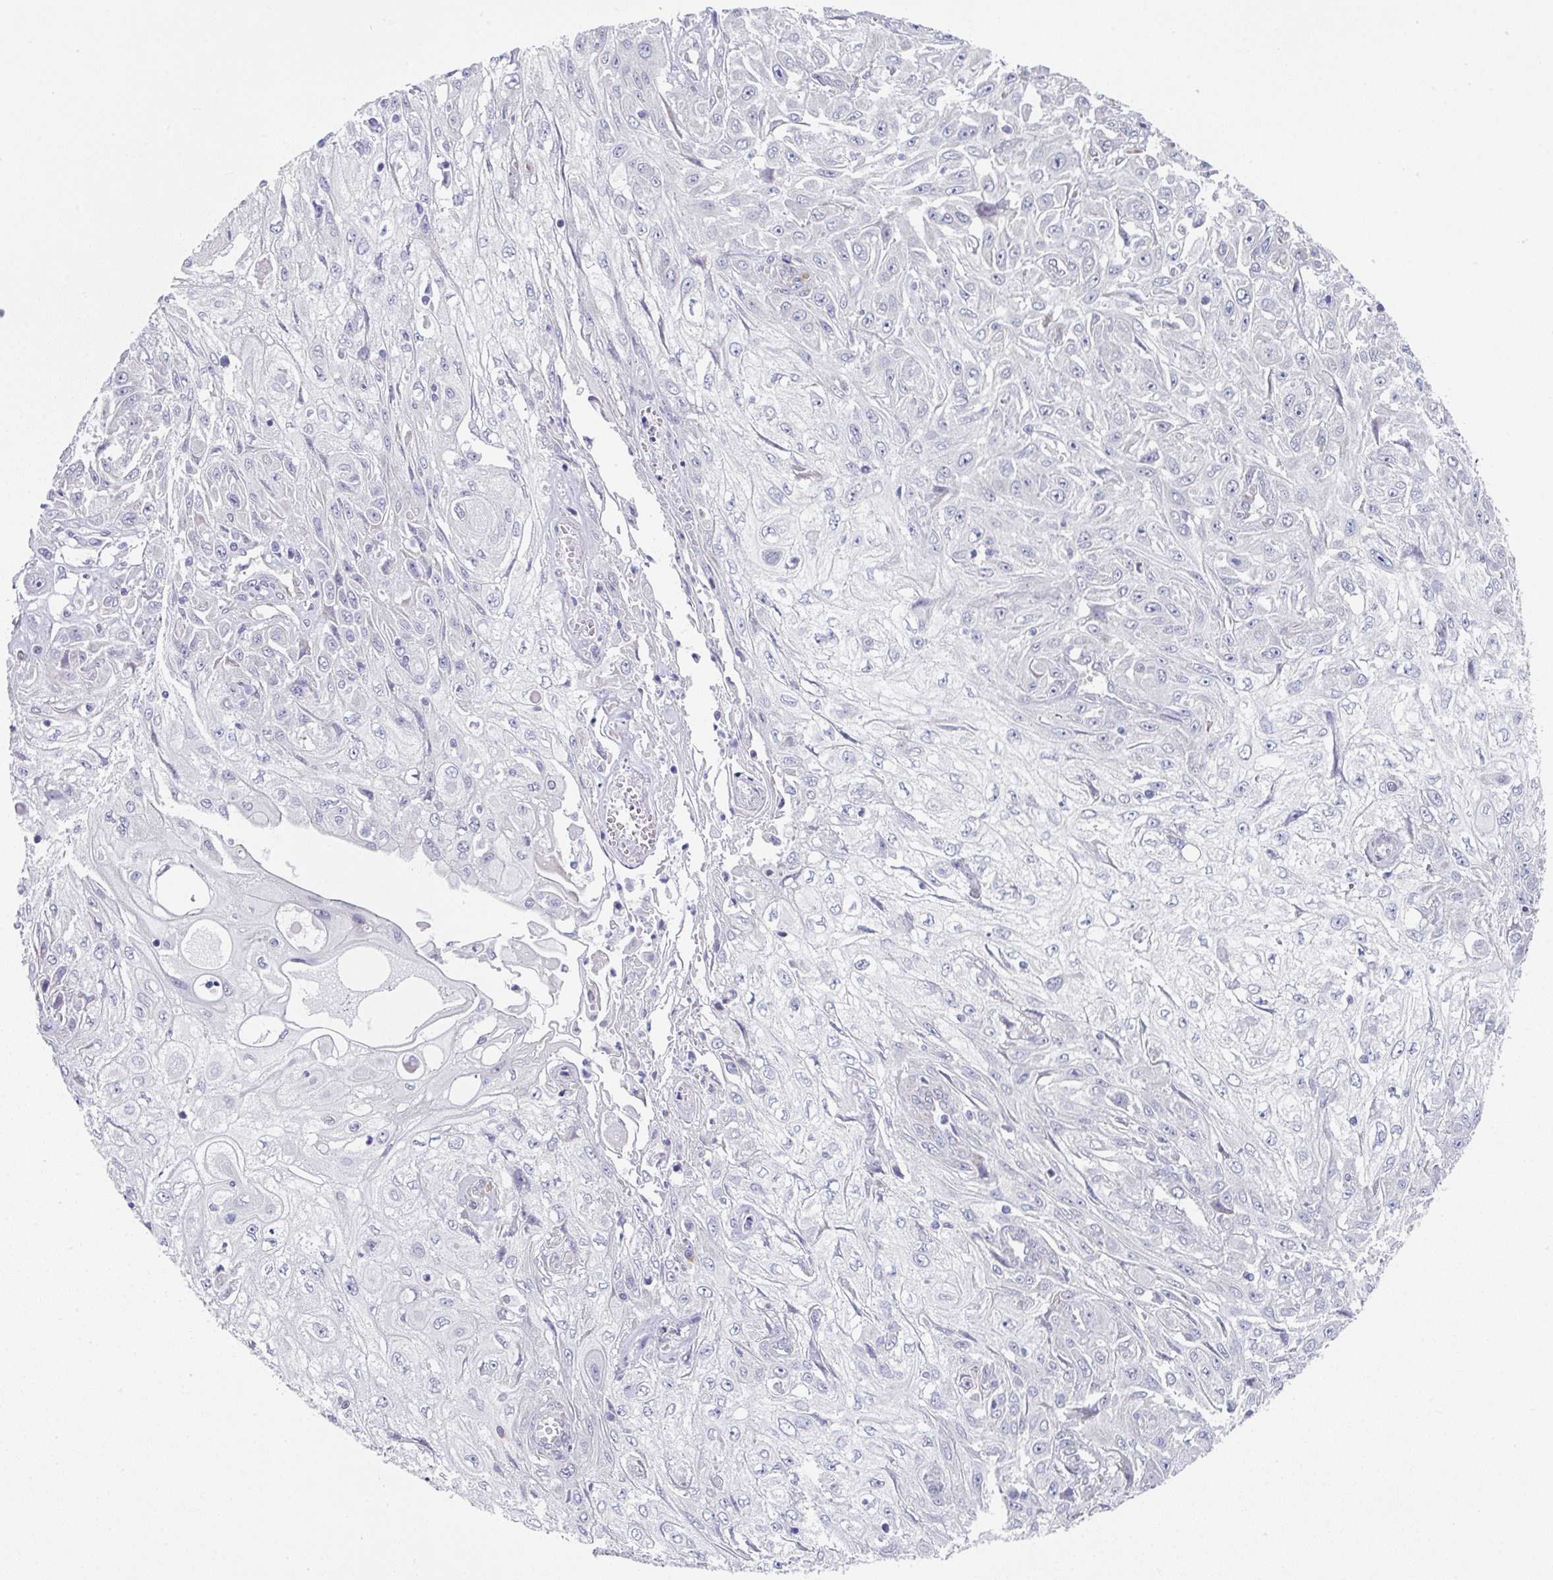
{"staining": {"intensity": "negative", "quantity": "none", "location": "none"}, "tissue": "skin cancer", "cell_type": "Tumor cells", "image_type": "cancer", "snomed": [{"axis": "morphology", "description": "Squamous cell carcinoma, NOS"}, {"axis": "morphology", "description": "Squamous cell carcinoma, metastatic, NOS"}, {"axis": "topography", "description": "Skin"}, {"axis": "topography", "description": "Lymph node"}], "caption": "This is an immunohistochemistry (IHC) photomicrograph of human skin squamous cell carcinoma. There is no expression in tumor cells.", "gene": "TMED5", "patient": {"sex": "male", "age": 75}}